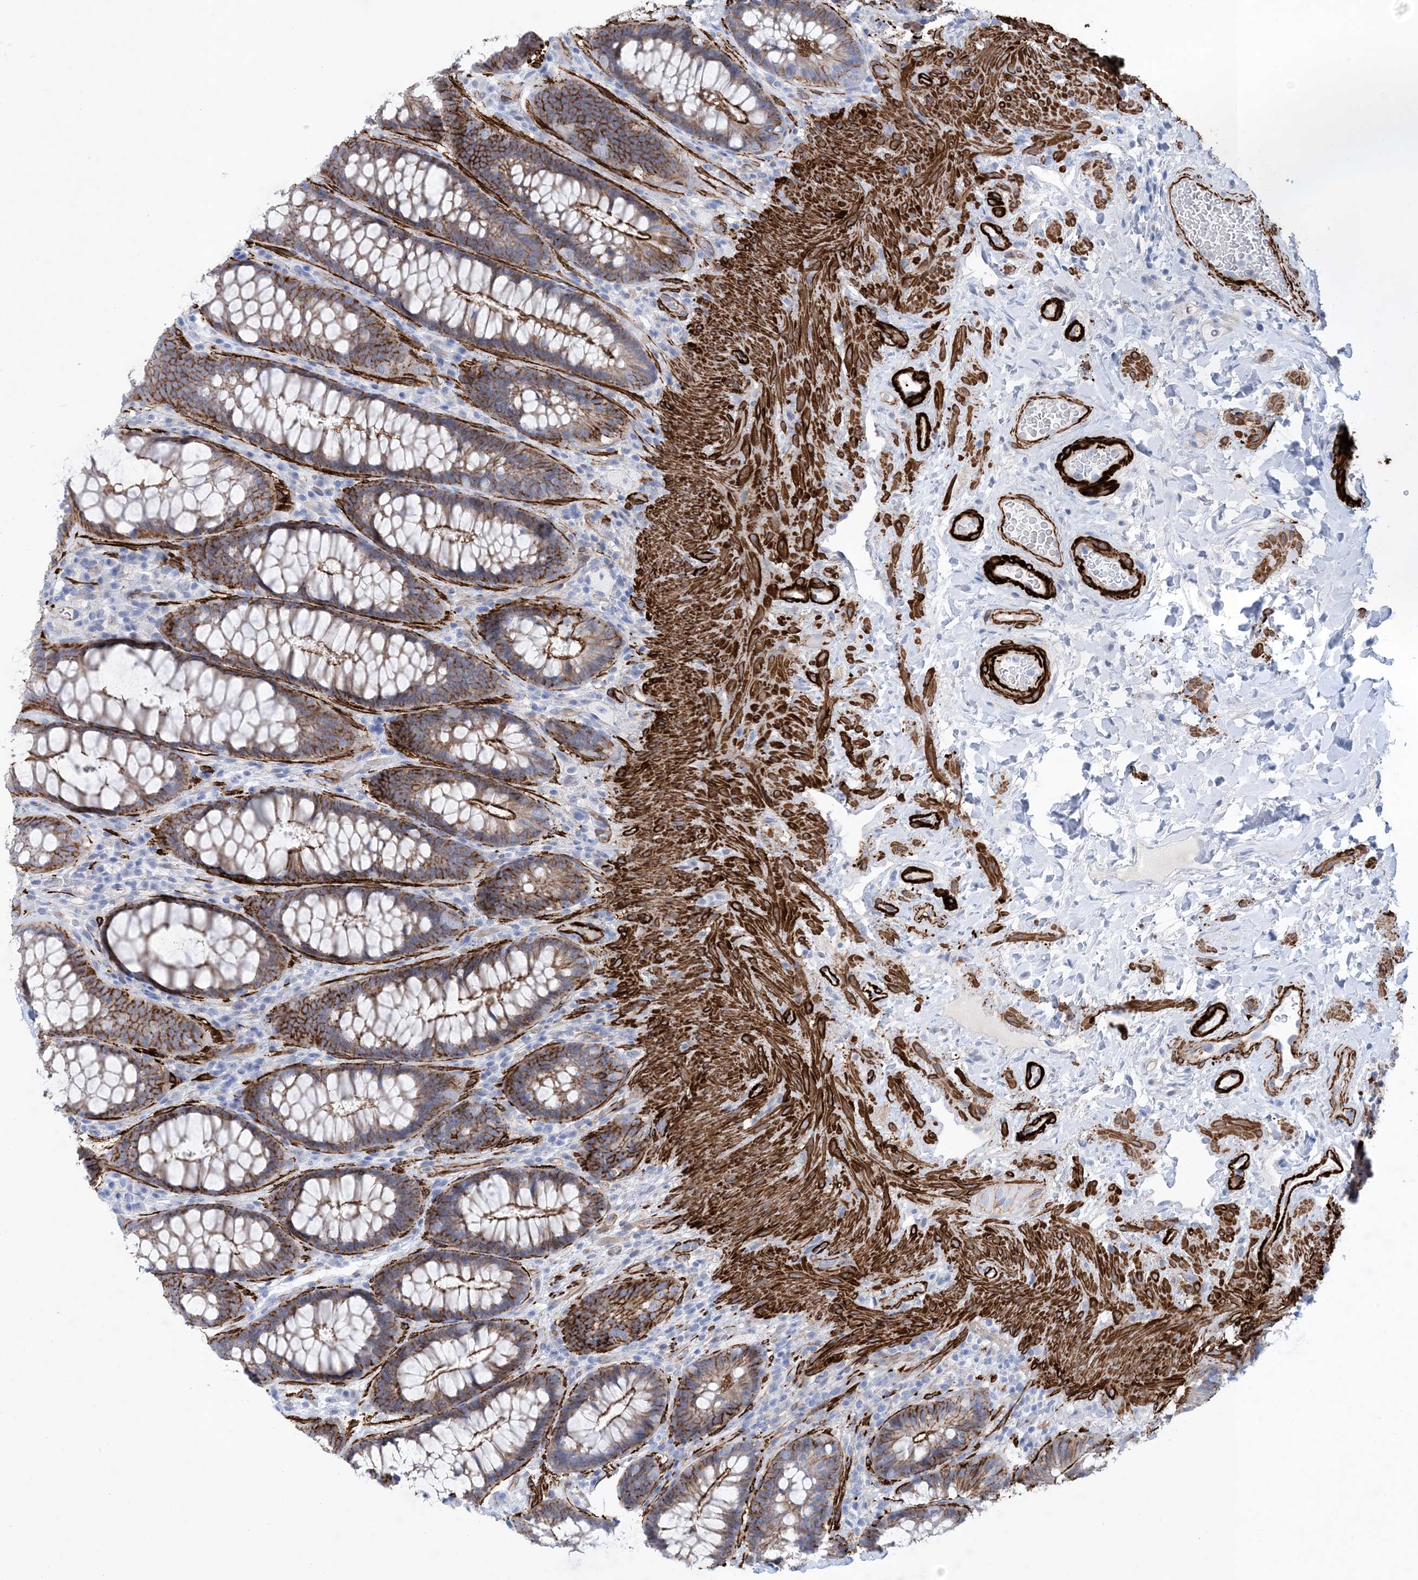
{"staining": {"intensity": "moderate", "quantity": ">75%", "location": "cytoplasmic/membranous"}, "tissue": "rectum", "cell_type": "Glandular cells", "image_type": "normal", "snomed": [{"axis": "morphology", "description": "Normal tissue, NOS"}, {"axis": "topography", "description": "Rectum"}], "caption": "Rectum stained with DAB (3,3'-diaminobenzidine) immunohistochemistry (IHC) demonstrates medium levels of moderate cytoplasmic/membranous staining in about >75% of glandular cells. The staining was performed using DAB, with brown indicating positive protein expression. Nuclei are stained blue with hematoxylin.", "gene": "SHANK1", "patient": {"sex": "female", "age": 46}}